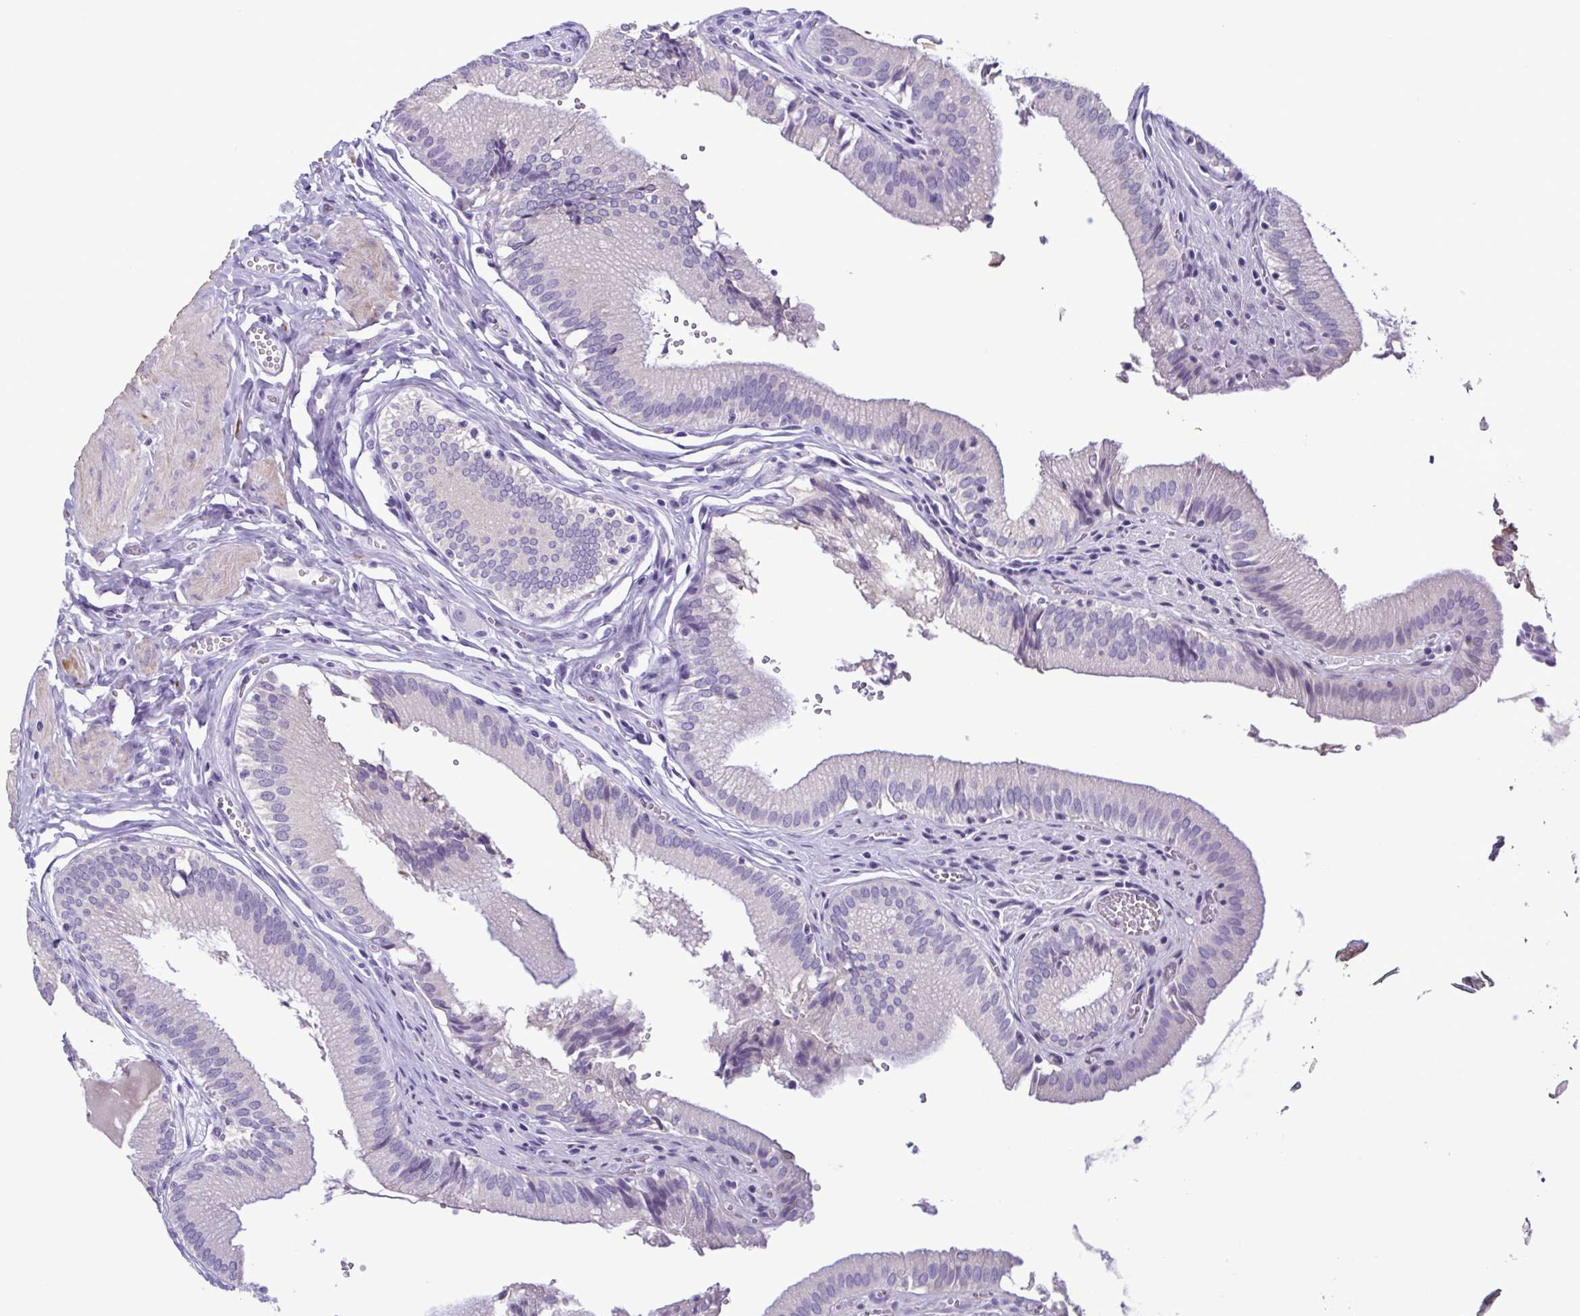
{"staining": {"intensity": "negative", "quantity": "none", "location": "none"}, "tissue": "gallbladder", "cell_type": "Glandular cells", "image_type": "normal", "snomed": [{"axis": "morphology", "description": "Normal tissue, NOS"}, {"axis": "topography", "description": "Gallbladder"}, {"axis": "topography", "description": "Peripheral nerve tissue"}], "caption": "Protein analysis of unremarkable gallbladder reveals no significant staining in glandular cells.", "gene": "CBY2", "patient": {"sex": "male", "age": 17}}